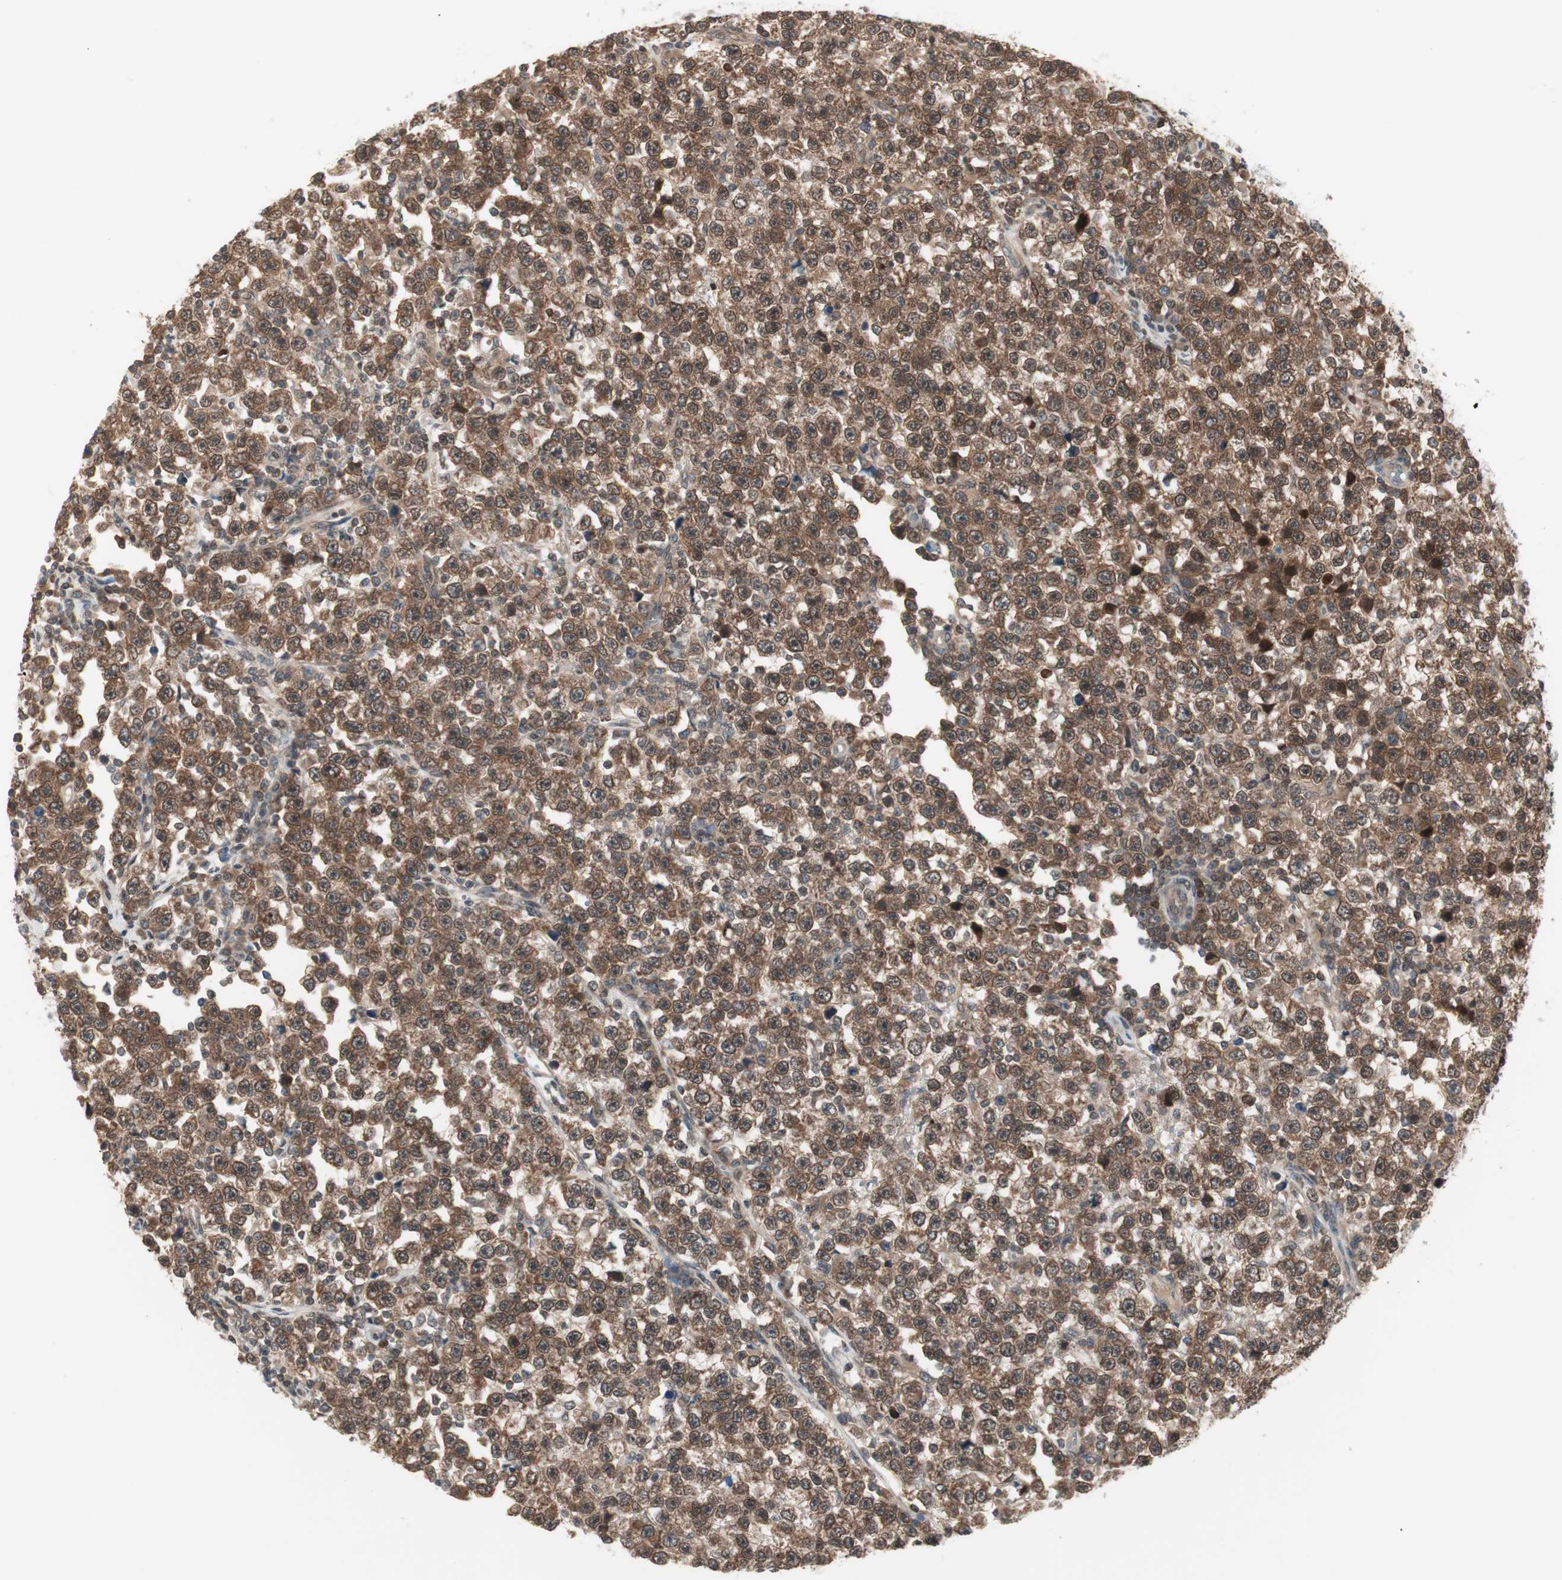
{"staining": {"intensity": "moderate", "quantity": ">75%", "location": "cytoplasmic/membranous"}, "tissue": "testis cancer", "cell_type": "Tumor cells", "image_type": "cancer", "snomed": [{"axis": "morphology", "description": "Seminoma, NOS"}, {"axis": "topography", "description": "Testis"}], "caption": "Immunohistochemical staining of seminoma (testis) exhibits medium levels of moderate cytoplasmic/membranous expression in about >75% of tumor cells.", "gene": "UBE2I", "patient": {"sex": "male", "age": 43}}